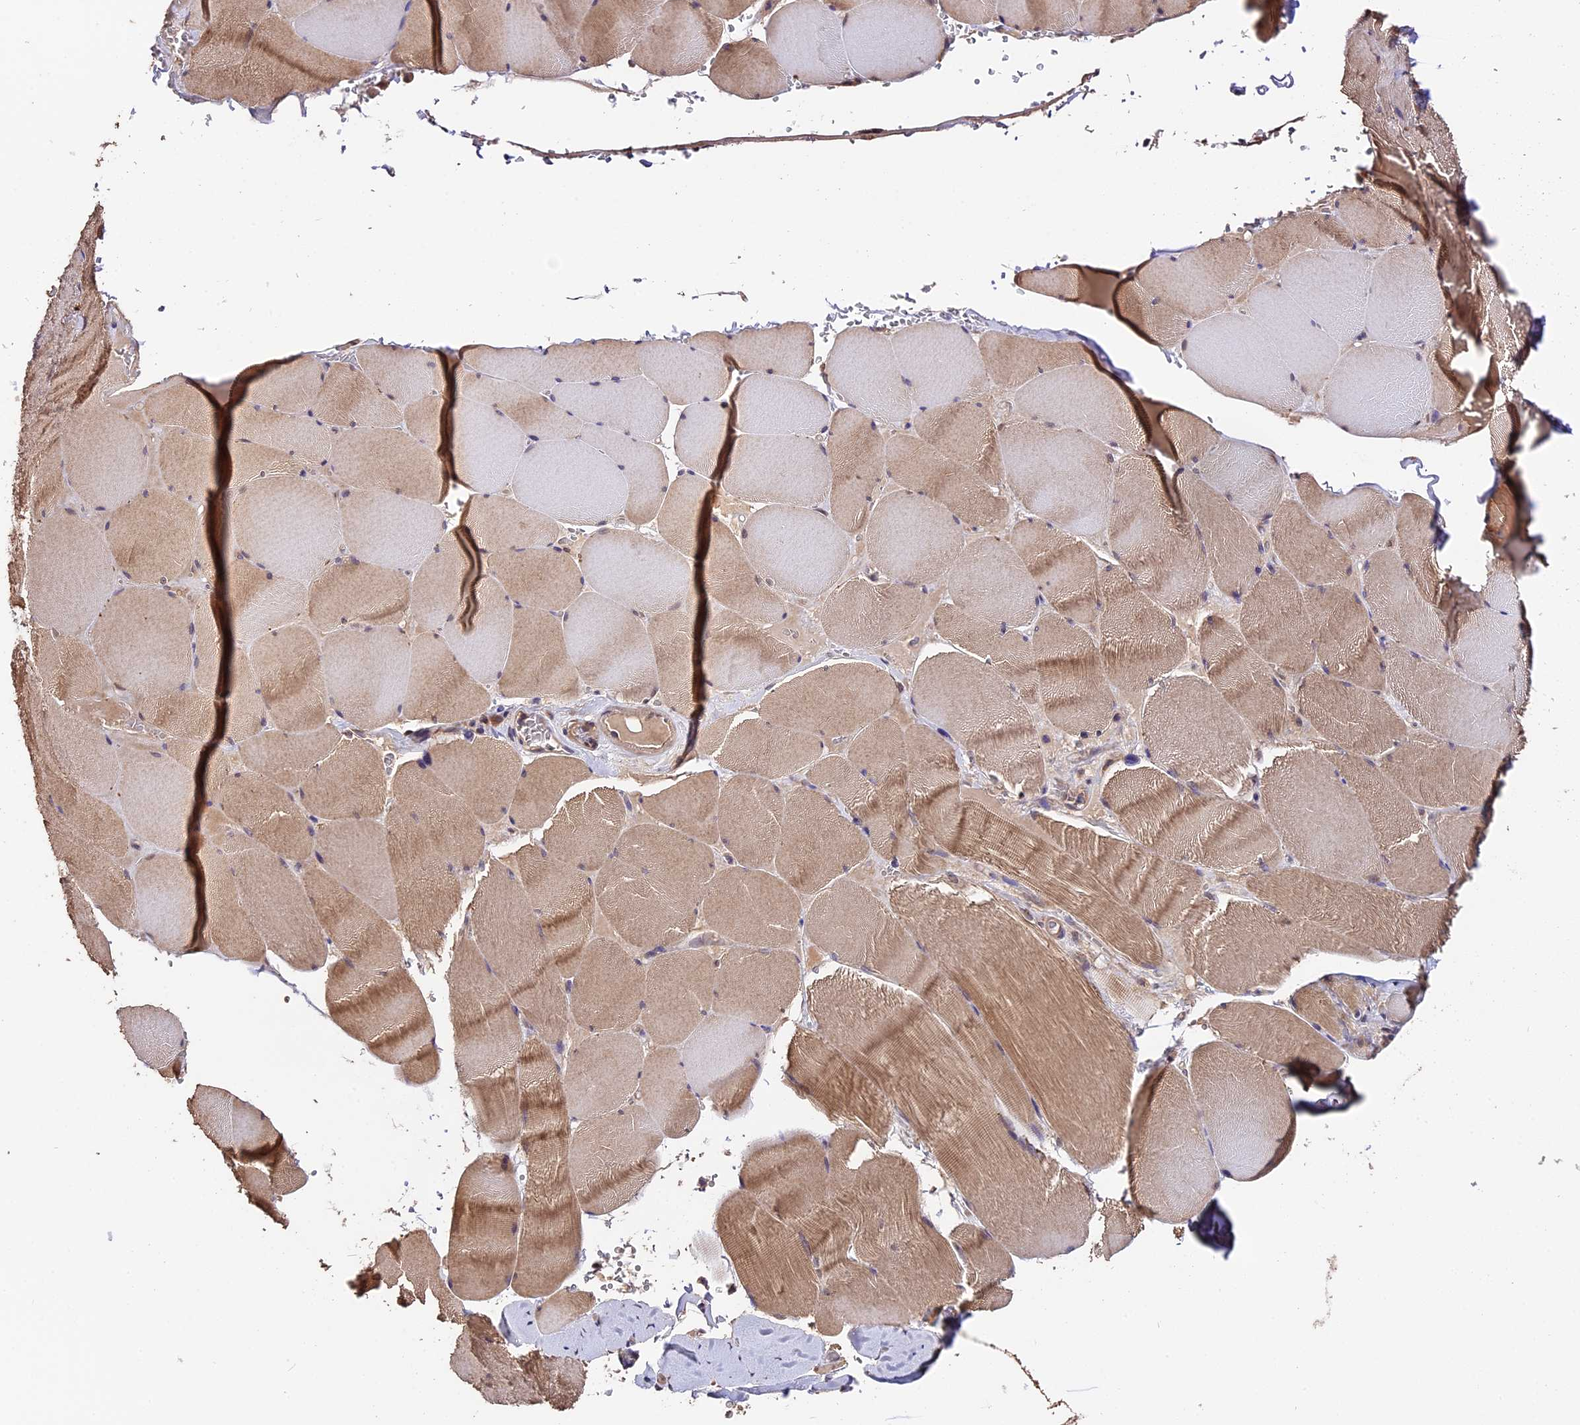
{"staining": {"intensity": "weak", "quantity": "25%-75%", "location": "cytoplasmic/membranous"}, "tissue": "skeletal muscle", "cell_type": "Myocytes", "image_type": "normal", "snomed": [{"axis": "morphology", "description": "Normal tissue, NOS"}, {"axis": "topography", "description": "Skeletal muscle"}, {"axis": "topography", "description": "Head-Neck"}], "caption": "The immunohistochemical stain highlights weak cytoplasmic/membranous expression in myocytes of normal skeletal muscle.", "gene": "TRMT1", "patient": {"sex": "male", "age": 66}}